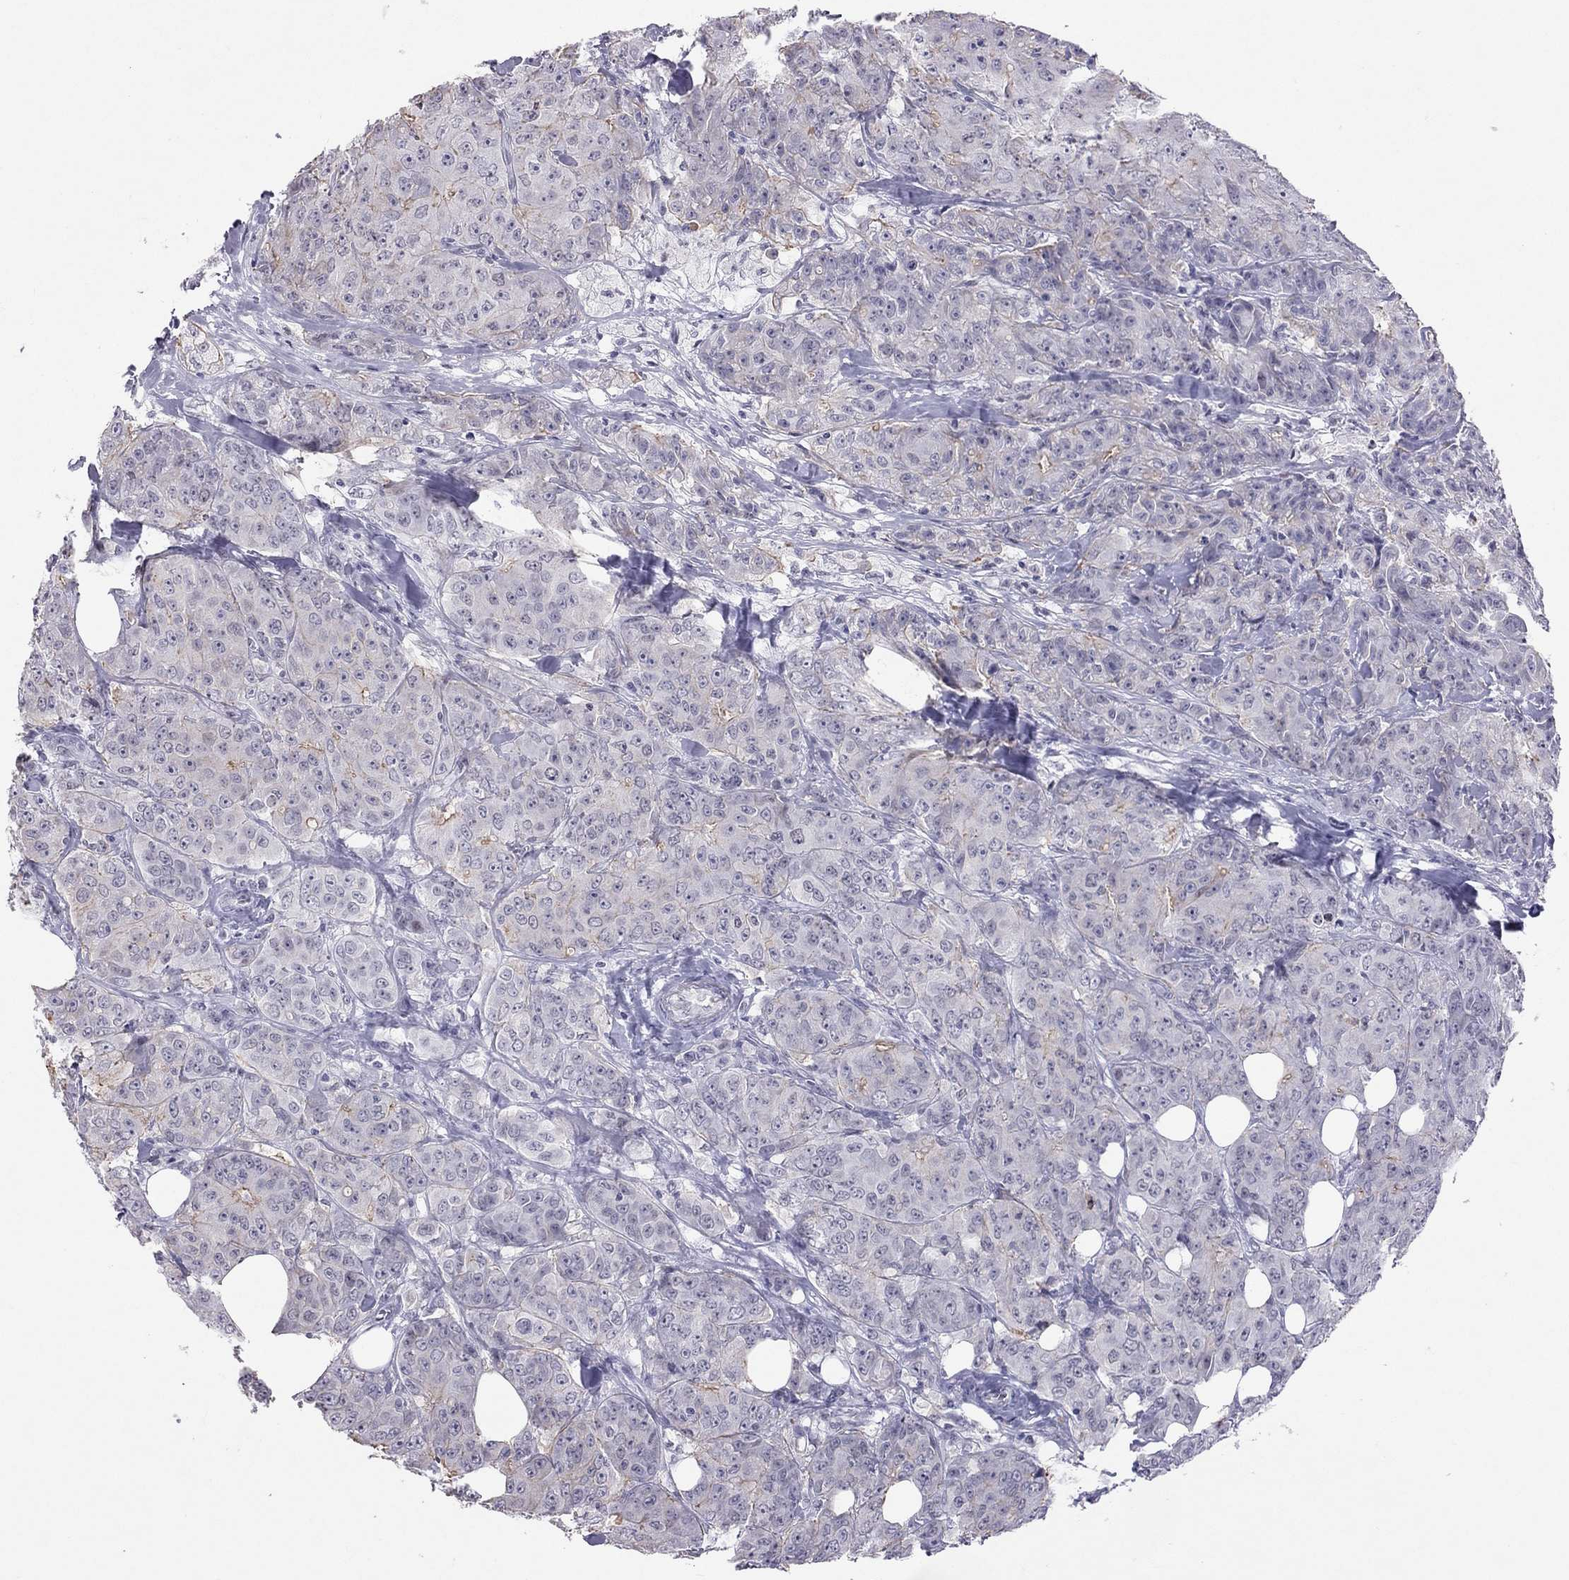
{"staining": {"intensity": "moderate", "quantity": "<25%", "location": "cytoplasmic/membranous"}, "tissue": "breast cancer", "cell_type": "Tumor cells", "image_type": "cancer", "snomed": [{"axis": "morphology", "description": "Duct carcinoma"}, {"axis": "topography", "description": "Breast"}], "caption": "Moderate cytoplasmic/membranous staining for a protein is identified in about <25% of tumor cells of infiltrating ductal carcinoma (breast) using immunohistochemistry.", "gene": "JHY", "patient": {"sex": "female", "age": 43}}